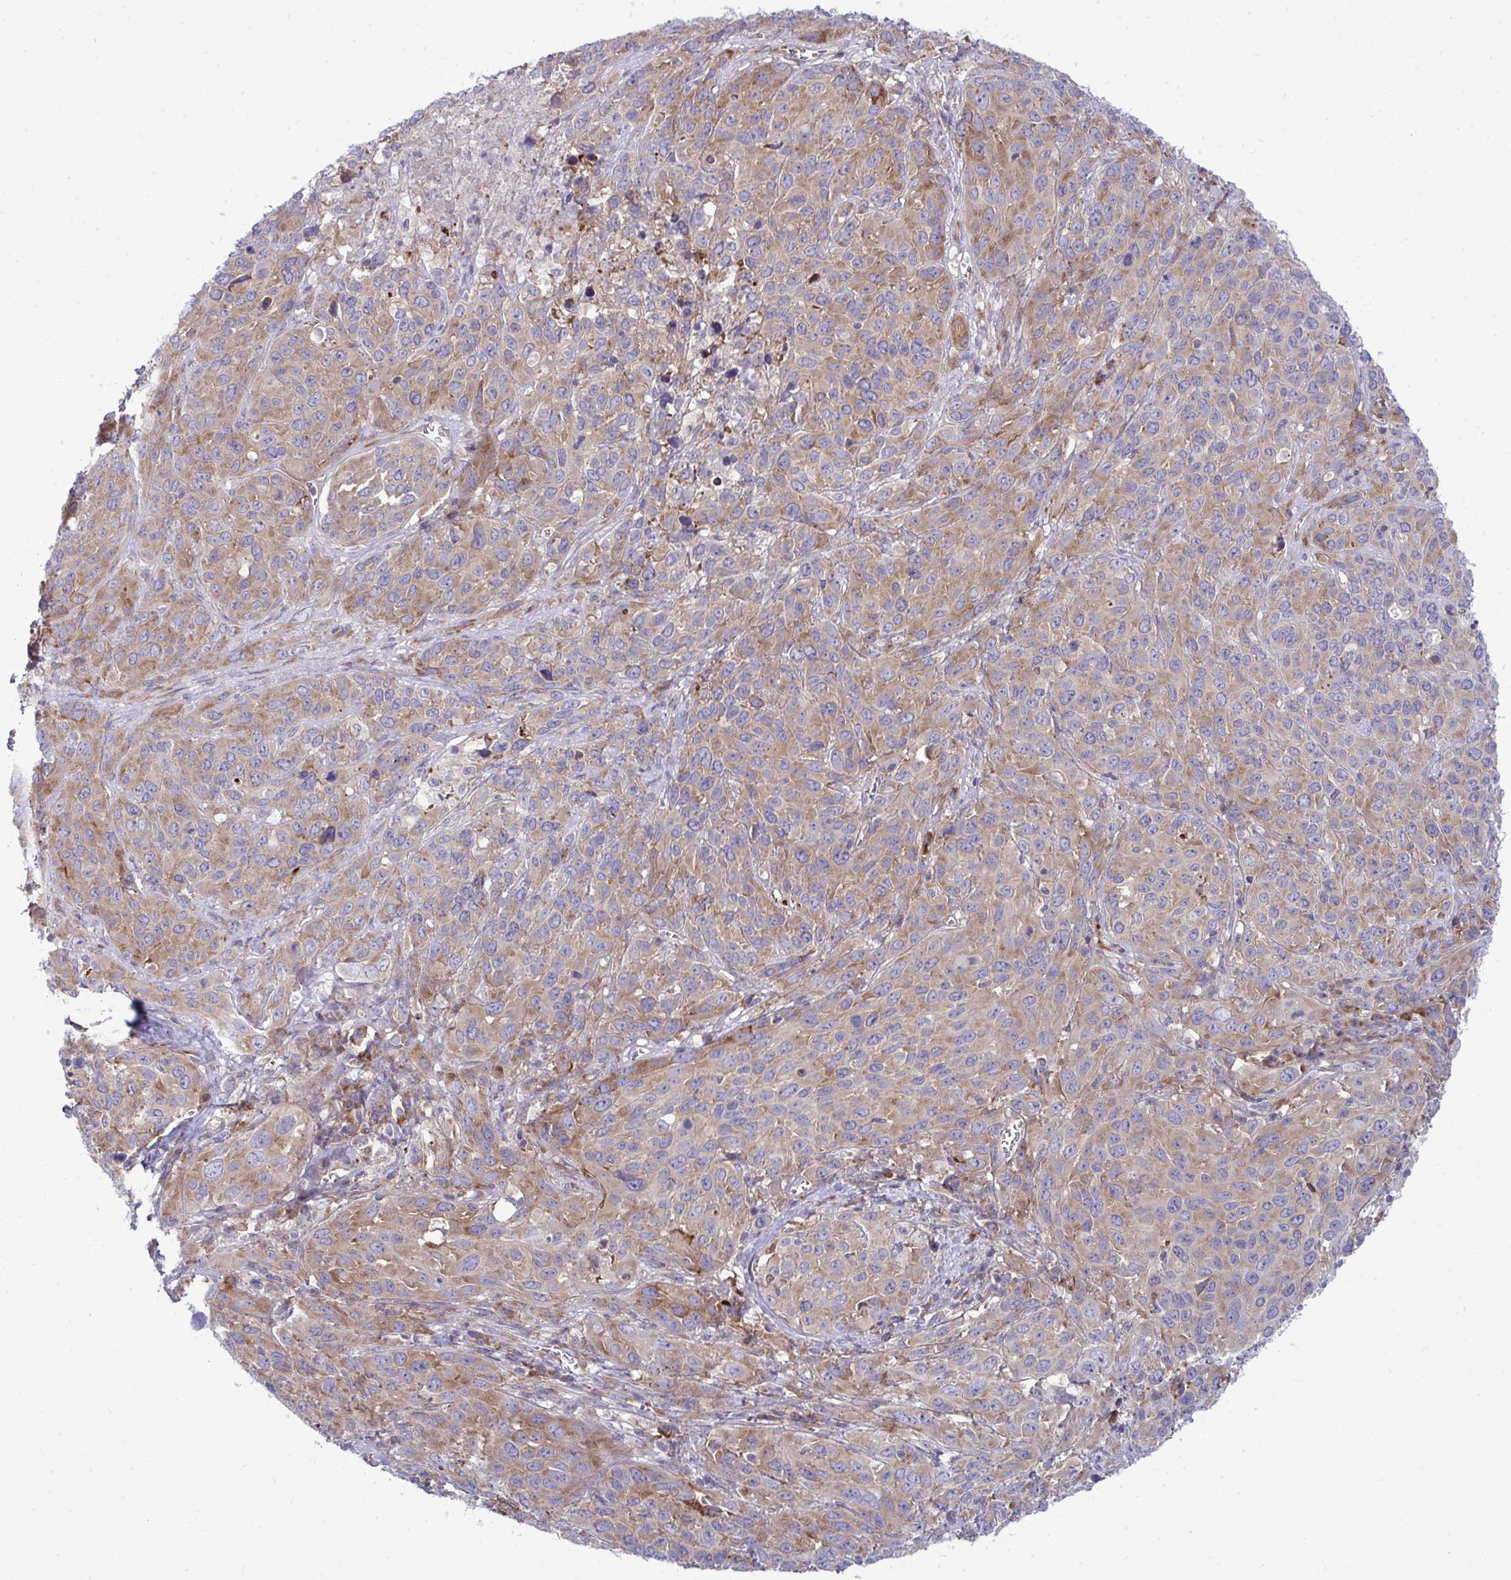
{"staining": {"intensity": "moderate", "quantity": ">75%", "location": "cytoplasmic/membranous"}, "tissue": "cervical cancer", "cell_type": "Tumor cells", "image_type": "cancer", "snomed": [{"axis": "morphology", "description": "Normal tissue, NOS"}, {"axis": "morphology", "description": "Squamous cell carcinoma, NOS"}, {"axis": "topography", "description": "Cervix"}], "caption": "A micrograph showing moderate cytoplasmic/membranous expression in approximately >75% of tumor cells in cervical squamous cell carcinoma, as visualized by brown immunohistochemical staining.", "gene": "GFPT2", "patient": {"sex": "female", "age": 51}}